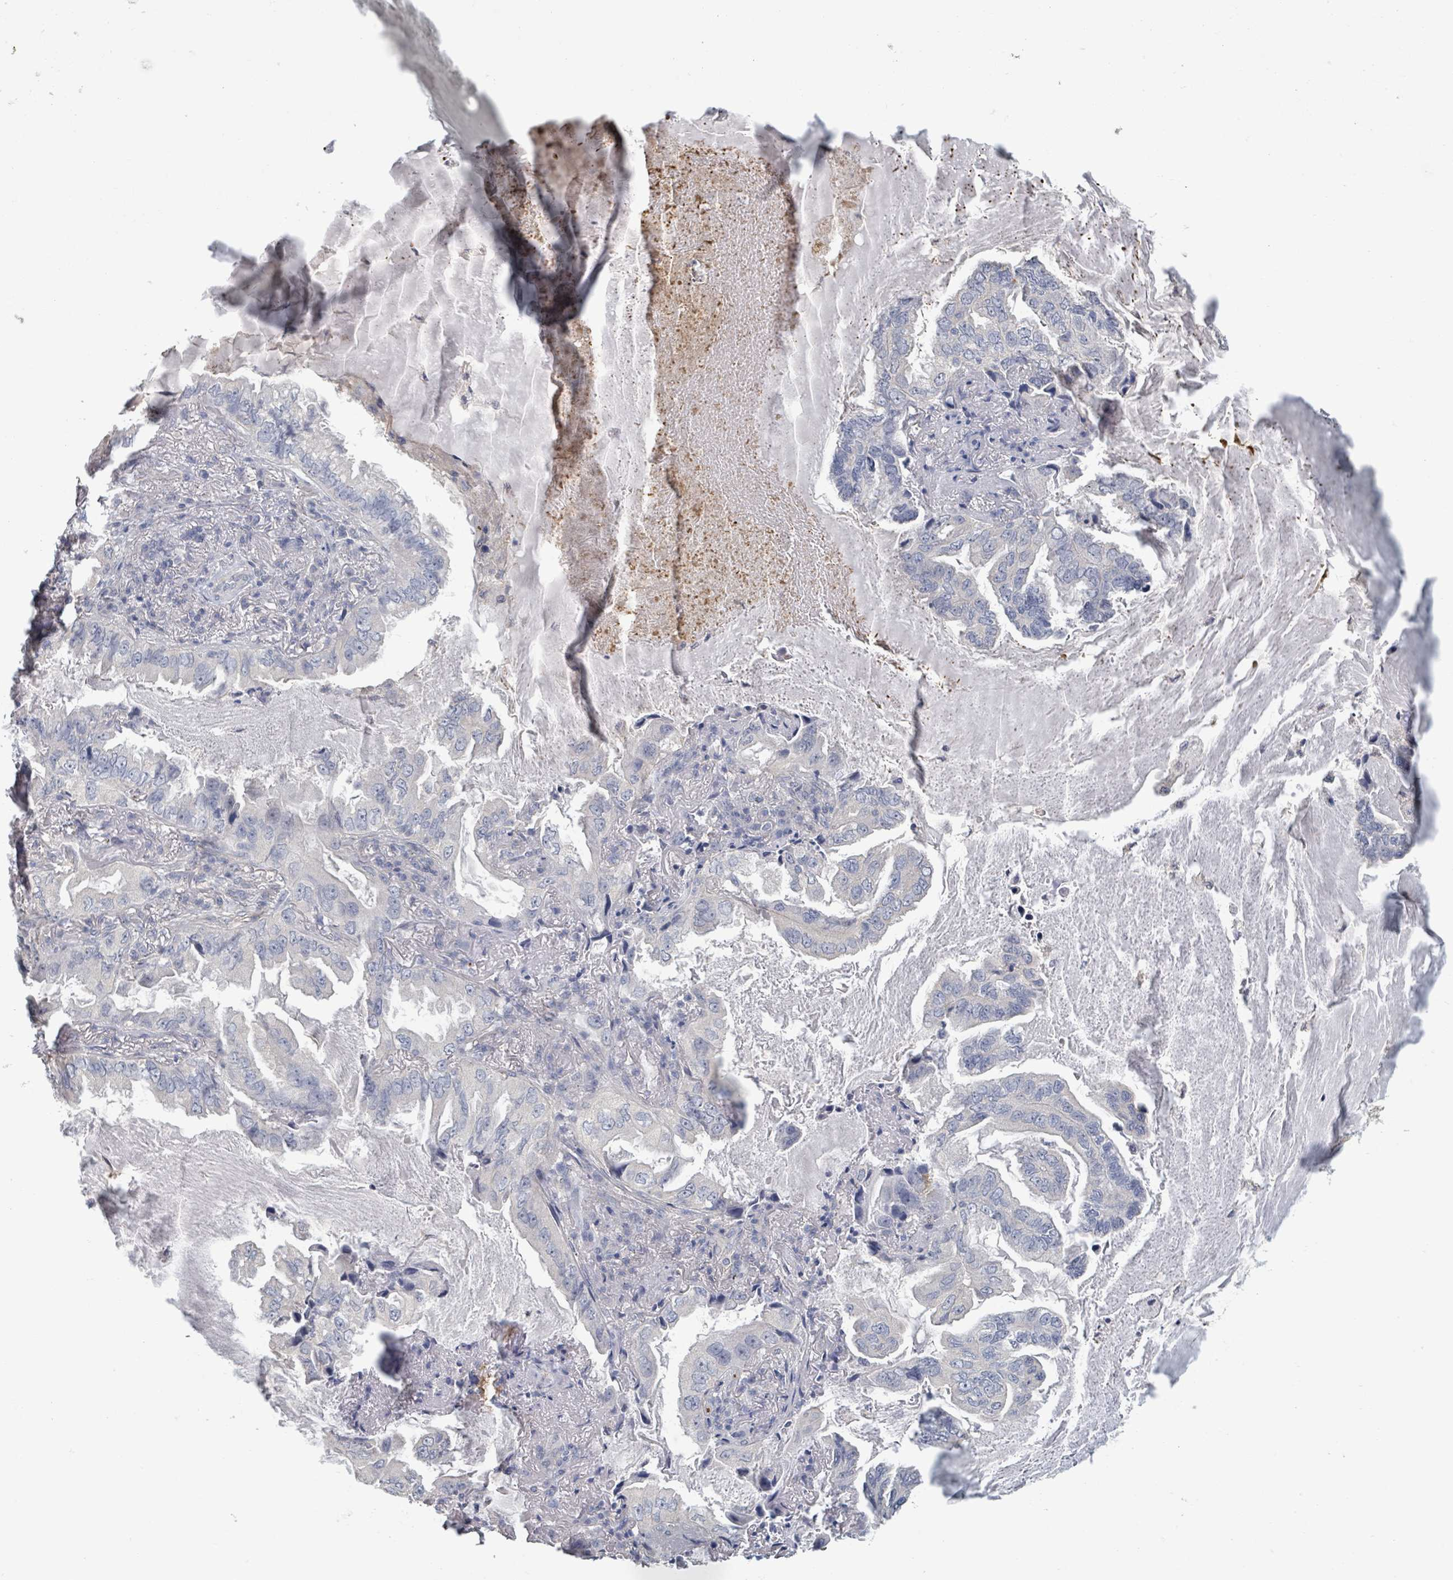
{"staining": {"intensity": "negative", "quantity": "none", "location": "none"}, "tissue": "lung cancer", "cell_type": "Tumor cells", "image_type": "cancer", "snomed": [{"axis": "morphology", "description": "Adenocarcinoma, NOS"}, {"axis": "topography", "description": "Lung"}], "caption": "Tumor cells show no significant staining in lung cancer.", "gene": "PLAUR", "patient": {"sex": "female", "age": 69}}